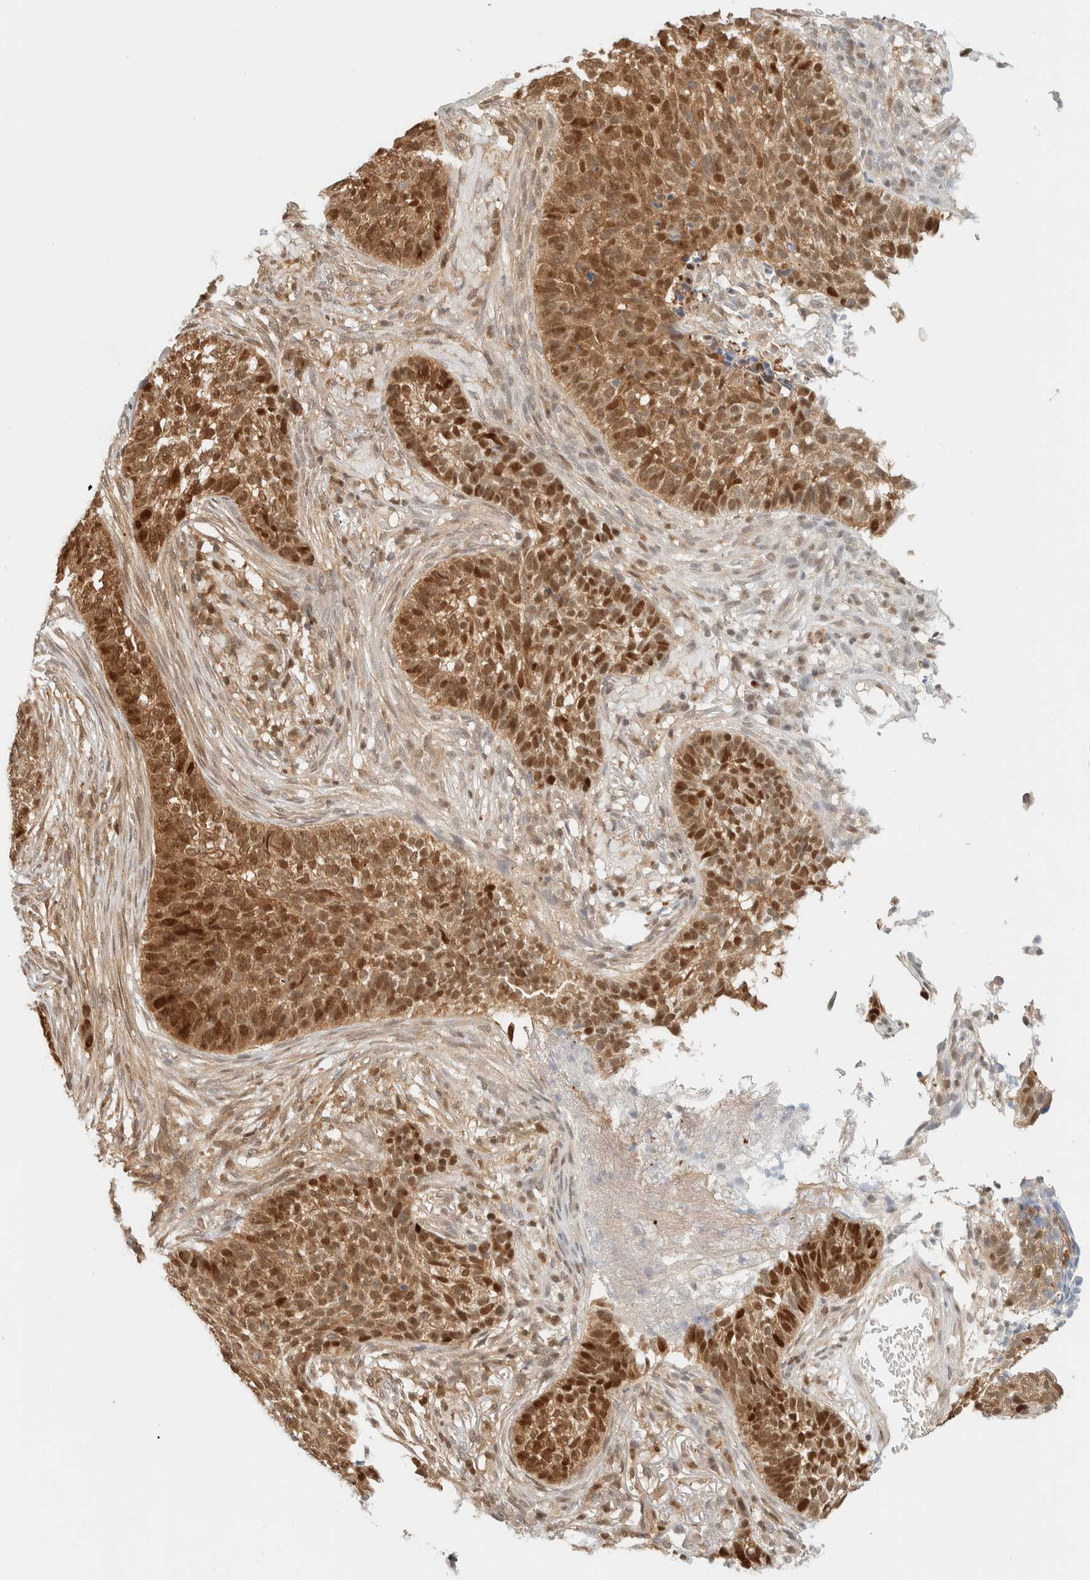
{"staining": {"intensity": "moderate", "quantity": ">75%", "location": "cytoplasmic/membranous,nuclear"}, "tissue": "skin cancer", "cell_type": "Tumor cells", "image_type": "cancer", "snomed": [{"axis": "morphology", "description": "Basal cell carcinoma"}, {"axis": "topography", "description": "Skin"}], "caption": "Human skin cancer stained for a protein (brown) demonstrates moderate cytoplasmic/membranous and nuclear positive expression in approximately >75% of tumor cells.", "gene": "ZBTB37", "patient": {"sex": "male", "age": 85}}